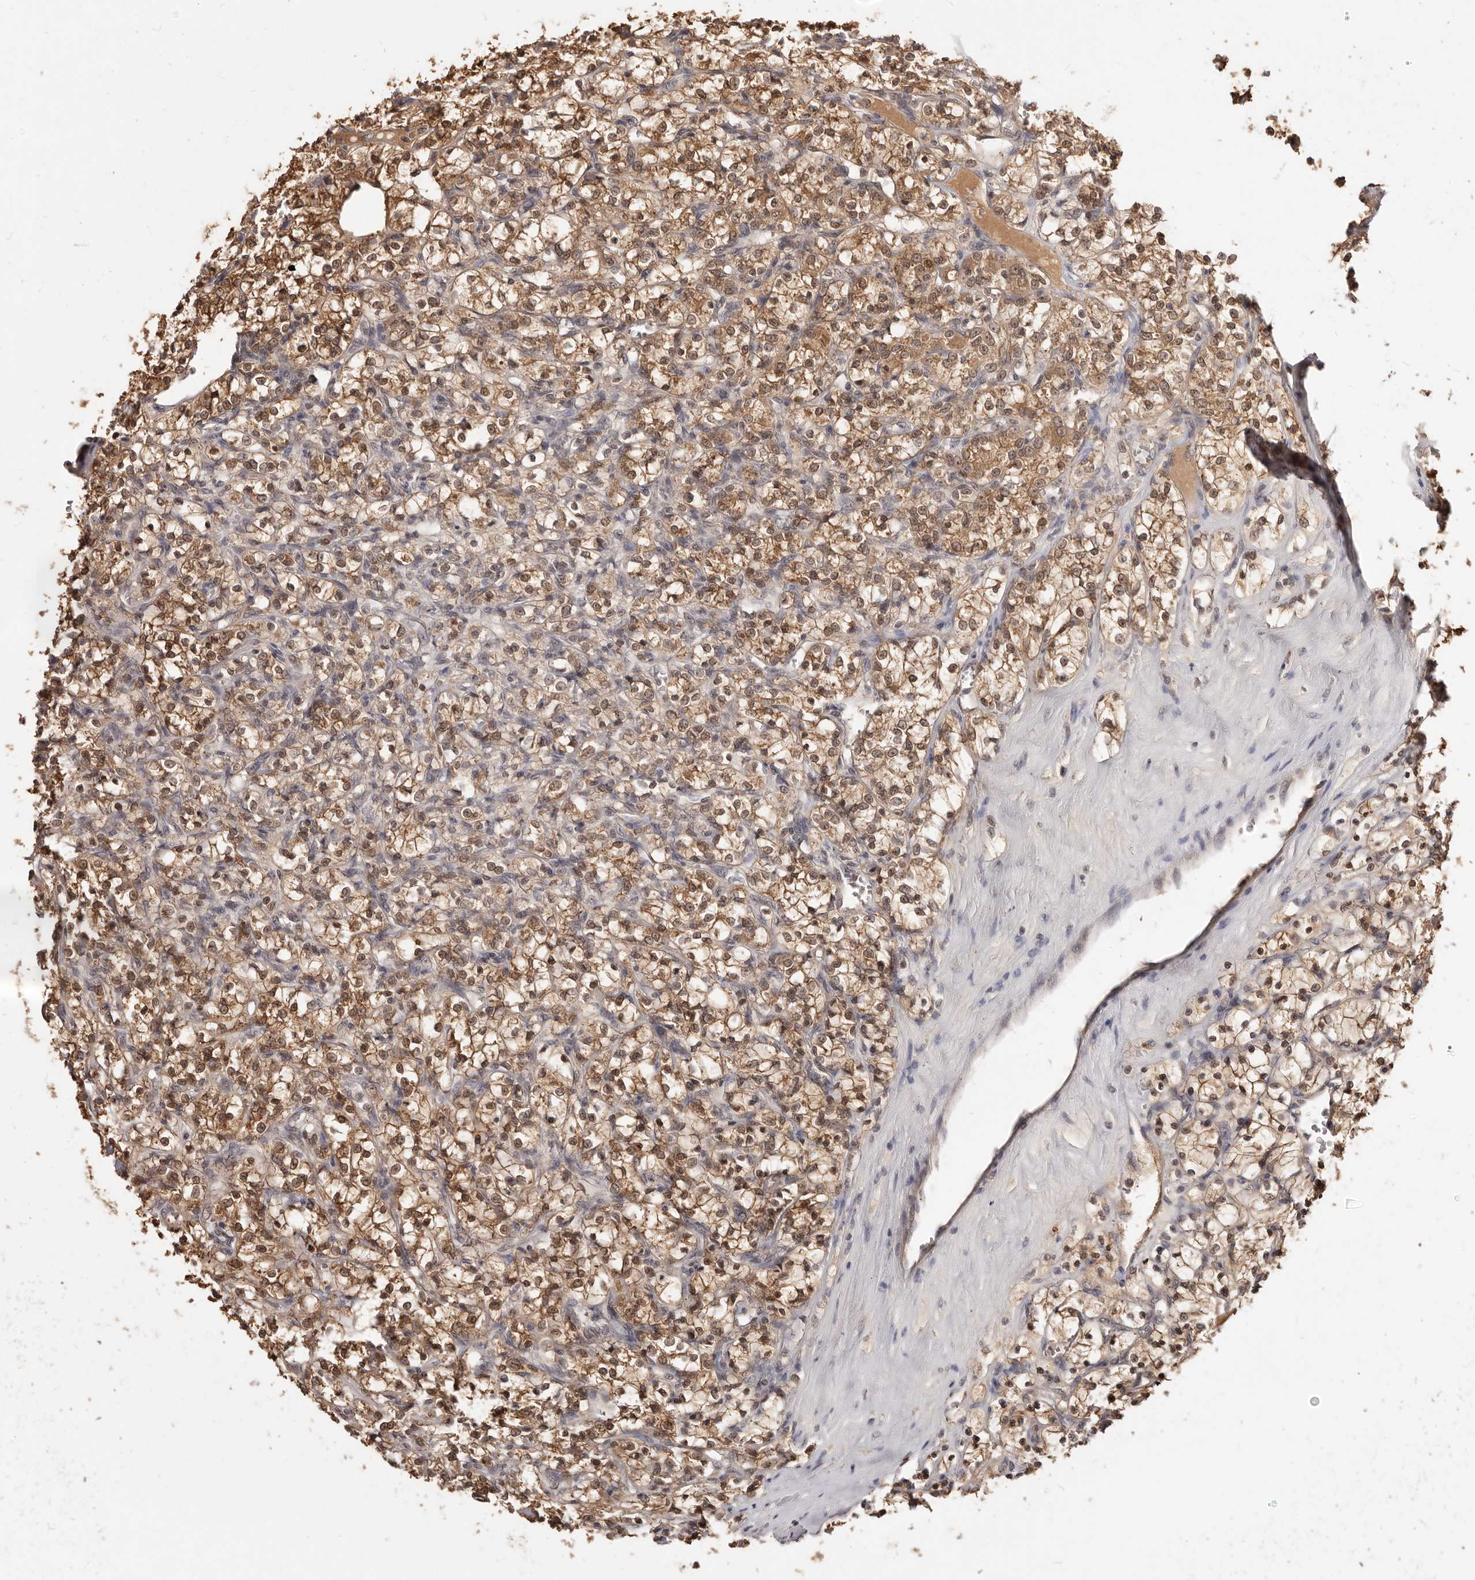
{"staining": {"intensity": "moderate", "quantity": ">75%", "location": "cytoplasmic/membranous,nuclear"}, "tissue": "renal cancer", "cell_type": "Tumor cells", "image_type": "cancer", "snomed": [{"axis": "morphology", "description": "Adenocarcinoma, NOS"}, {"axis": "topography", "description": "Kidney"}], "caption": "Renal cancer tissue shows moderate cytoplasmic/membranous and nuclear expression in about >75% of tumor cells", "gene": "TSPAN13", "patient": {"sex": "female", "age": 69}}